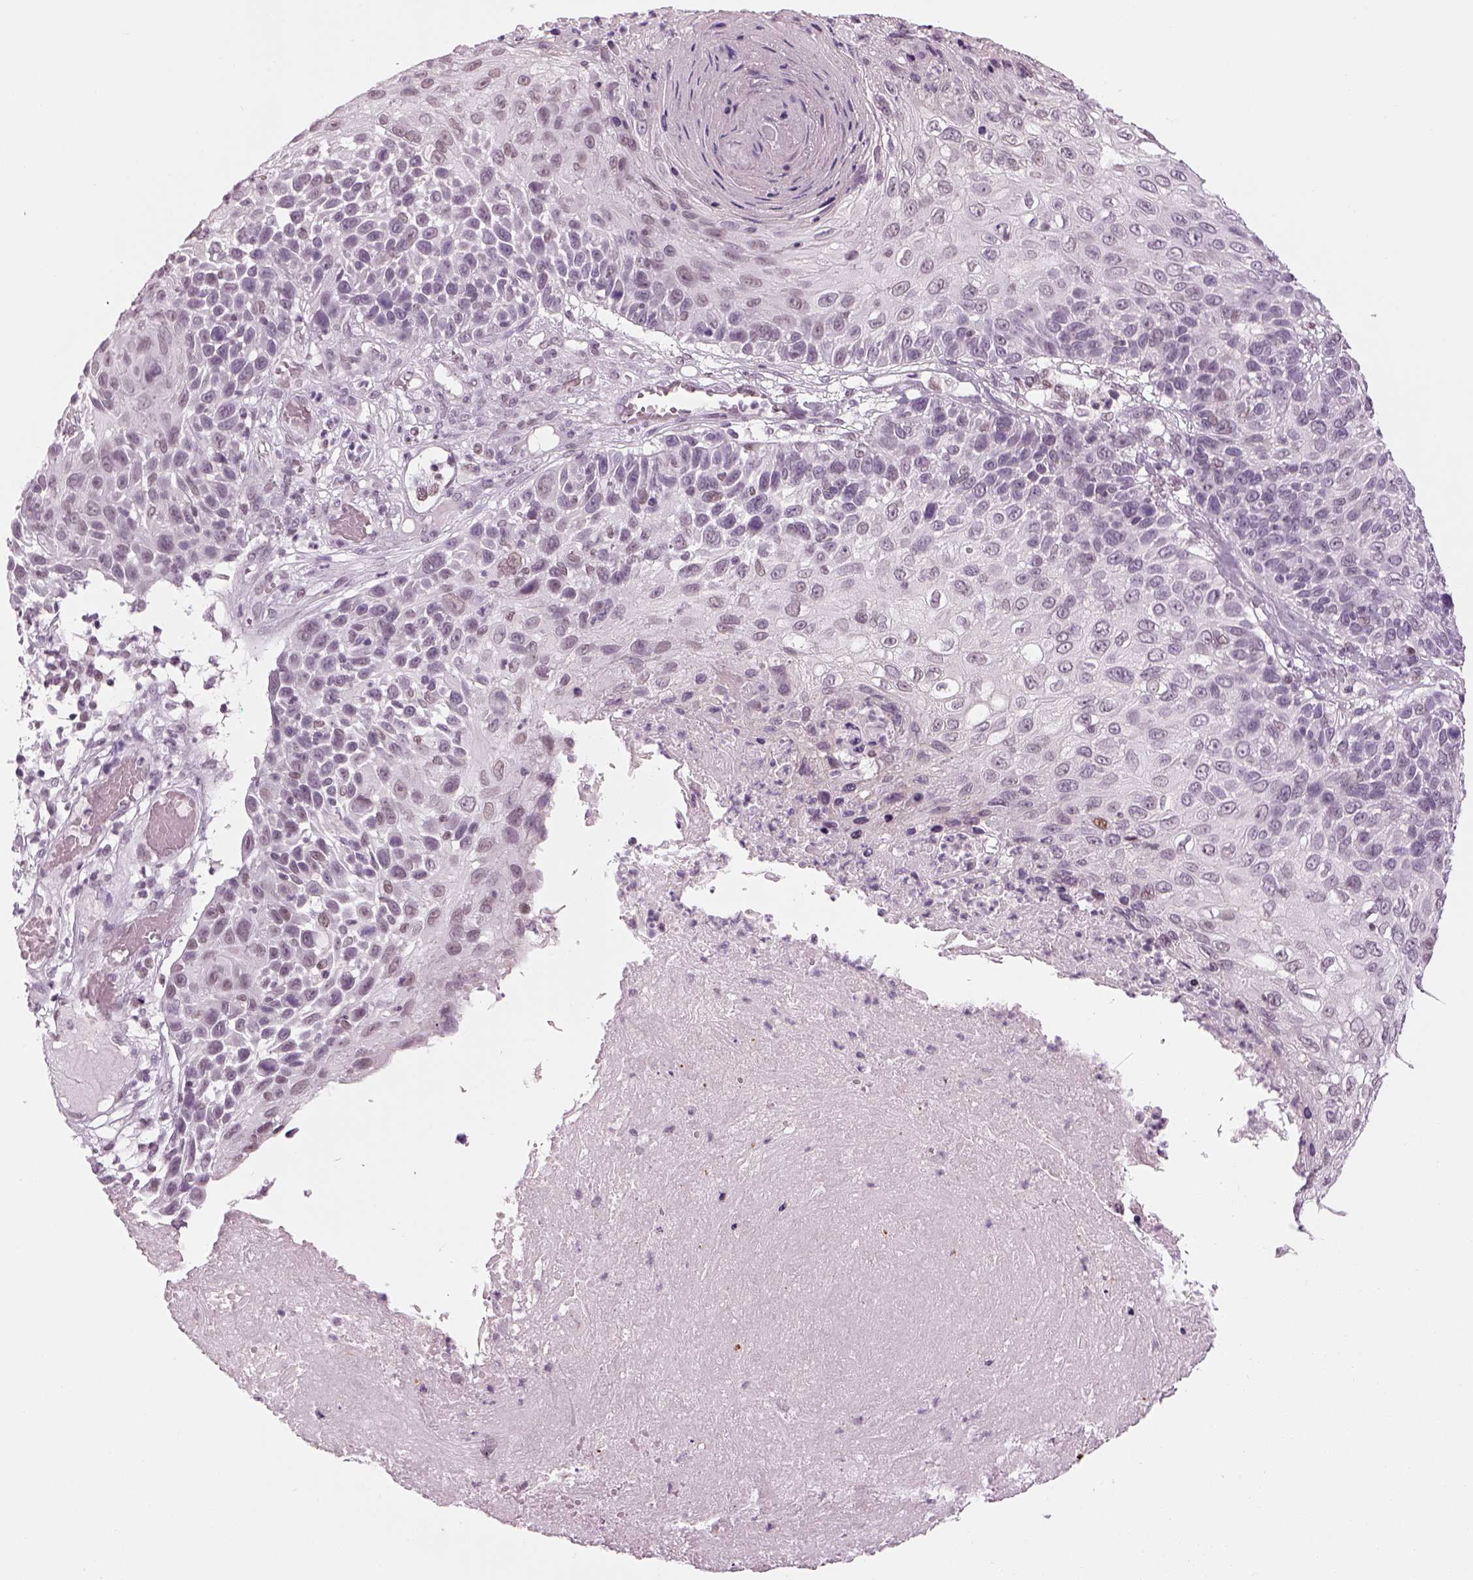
{"staining": {"intensity": "weak", "quantity": "<25%", "location": "nuclear"}, "tissue": "skin cancer", "cell_type": "Tumor cells", "image_type": "cancer", "snomed": [{"axis": "morphology", "description": "Squamous cell carcinoma, NOS"}, {"axis": "topography", "description": "Skin"}], "caption": "Protein analysis of skin cancer demonstrates no significant expression in tumor cells.", "gene": "KCNG2", "patient": {"sex": "male", "age": 92}}